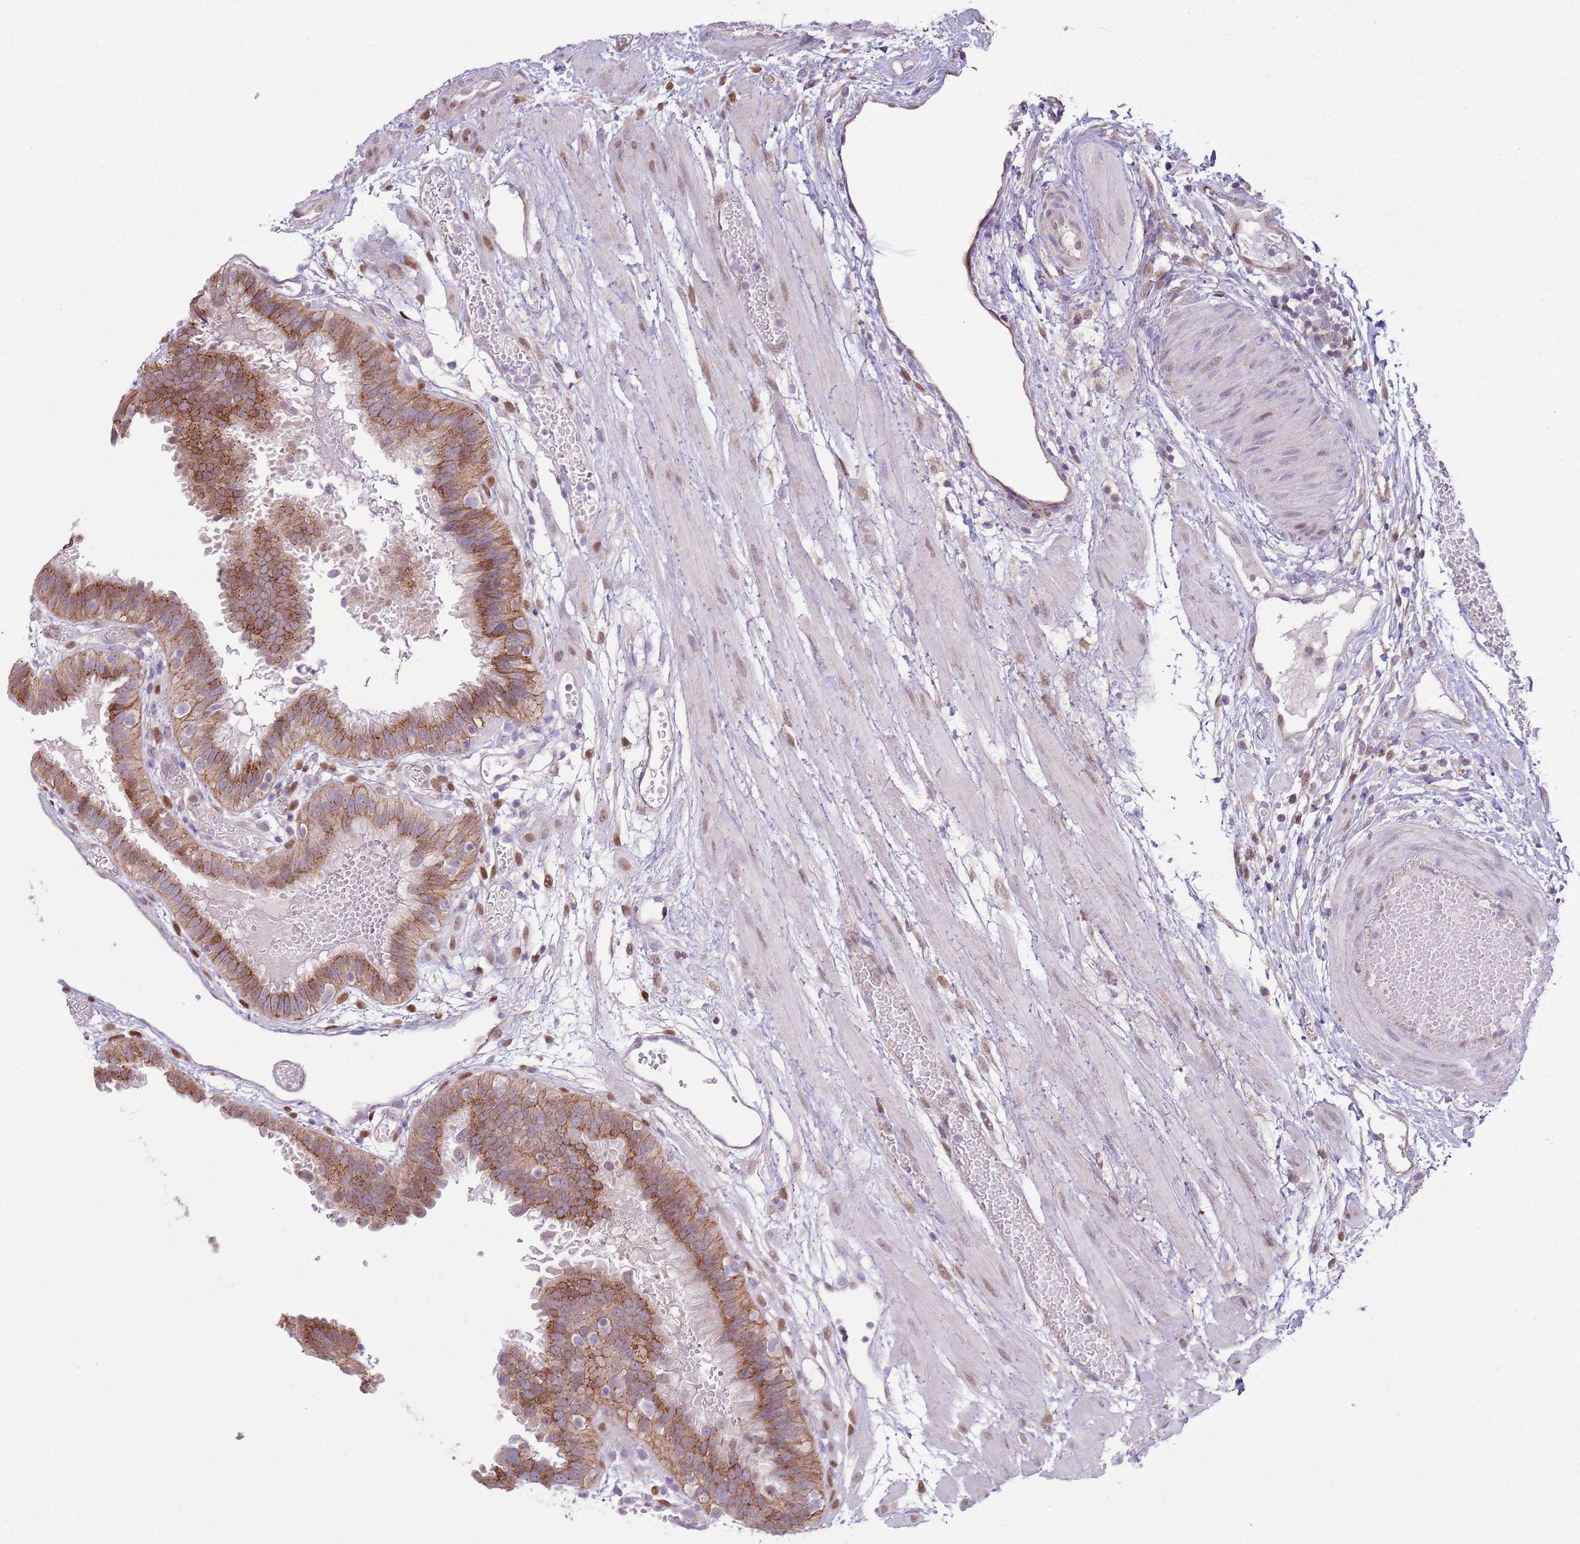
{"staining": {"intensity": "strong", "quantity": ">75%", "location": "cytoplasmic/membranous"}, "tissue": "fallopian tube", "cell_type": "Glandular cells", "image_type": "normal", "snomed": [{"axis": "morphology", "description": "Normal tissue, NOS"}, {"axis": "topography", "description": "Fallopian tube"}], "caption": "High-power microscopy captured an immunohistochemistry photomicrograph of unremarkable fallopian tube, revealing strong cytoplasmic/membranous staining in about >75% of glandular cells.", "gene": "ARL2BP", "patient": {"sex": "female", "age": 37}}